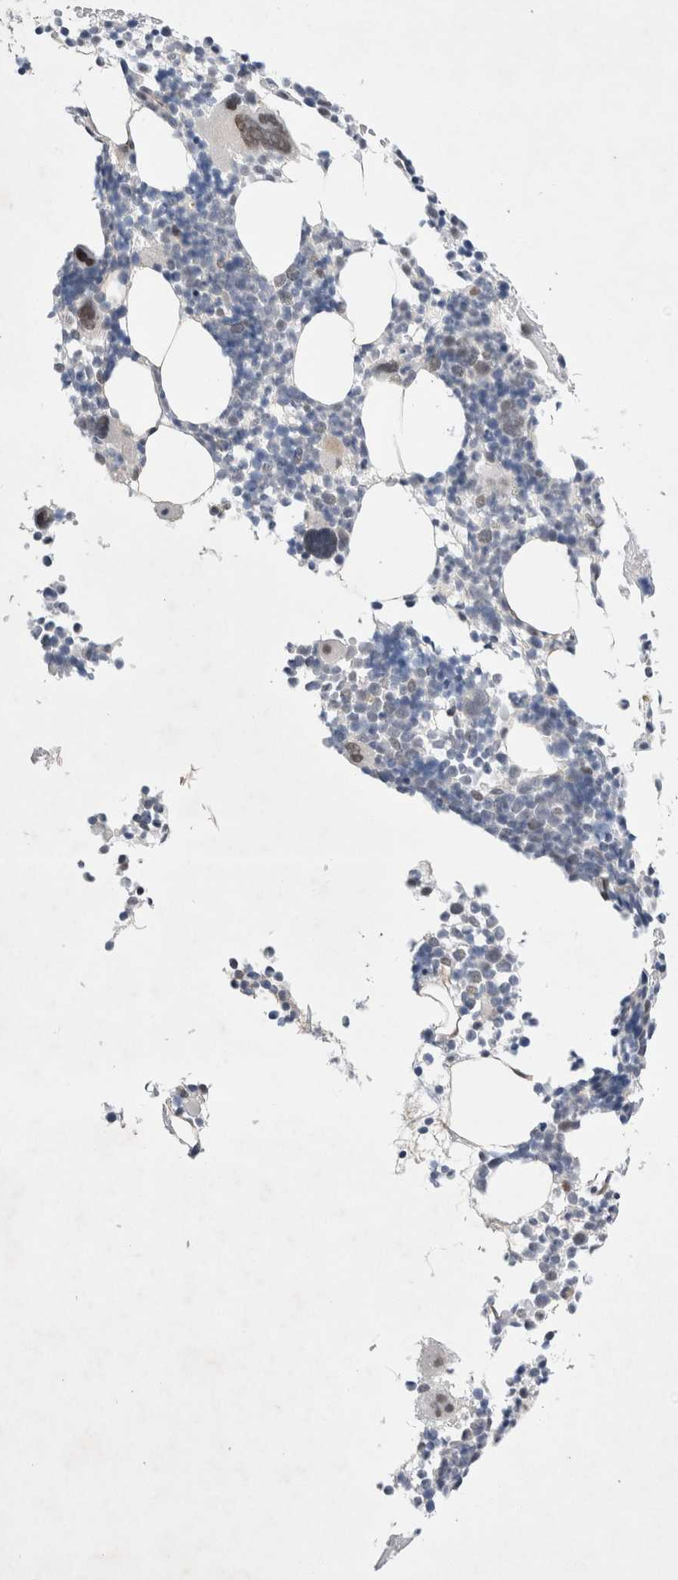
{"staining": {"intensity": "weak", "quantity": "<25%", "location": "nuclear"}, "tissue": "bone marrow", "cell_type": "Hematopoietic cells", "image_type": "normal", "snomed": [{"axis": "morphology", "description": "Normal tissue, NOS"}, {"axis": "morphology", "description": "Inflammation, NOS"}, {"axis": "topography", "description": "Bone marrow"}], "caption": "Immunohistochemical staining of normal bone marrow shows no significant staining in hematopoietic cells. (DAB (3,3'-diaminobenzidine) immunohistochemistry with hematoxylin counter stain).", "gene": "WIPF2", "patient": {"sex": "male", "age": 78}}